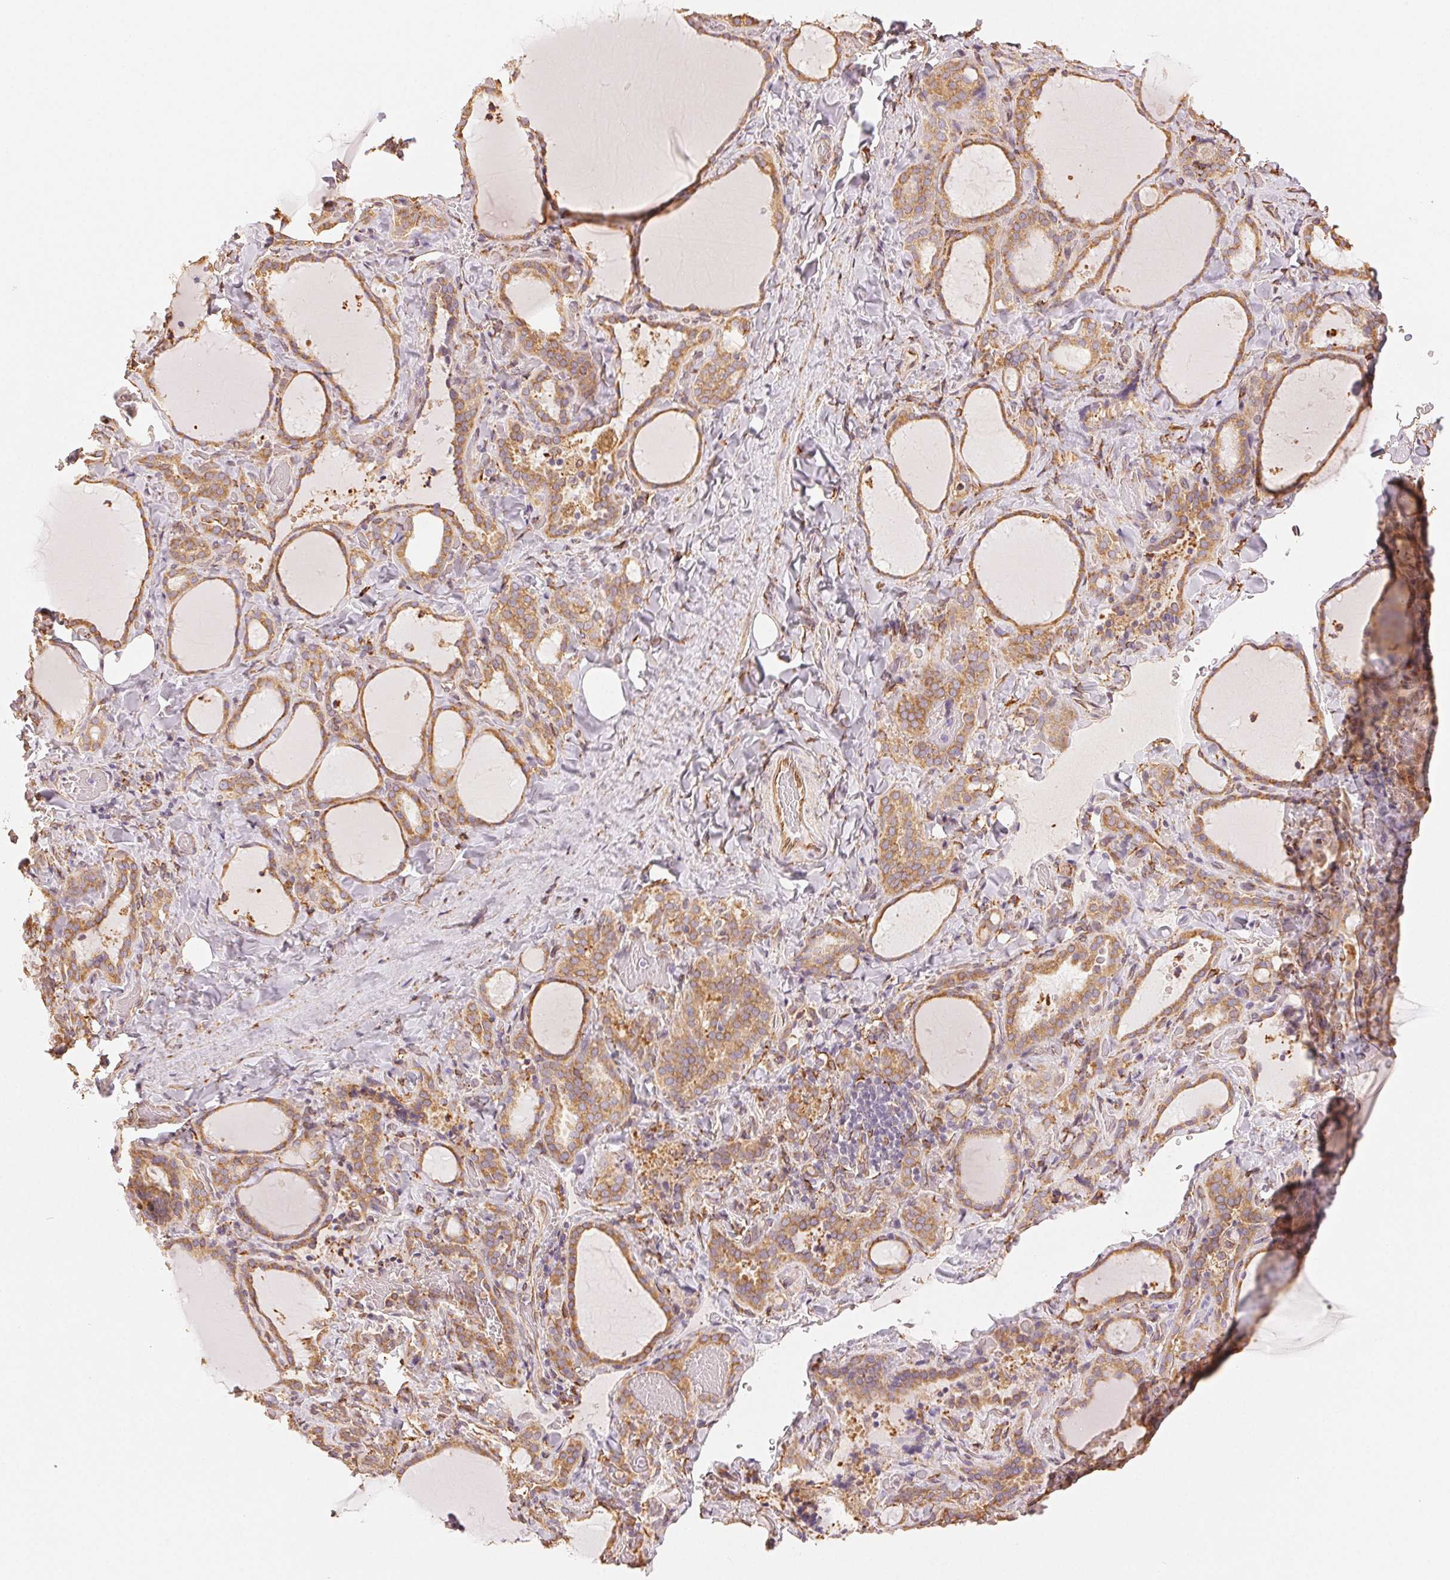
{"staining": {"intensity": "moderate", "quantity": ">75%", "location": "cytoplasmic/membranous"}, "tissue": "thyroid gland", "cell_type": "Glandular cells", "image_type": "normal", "snomed": [{"axis": "morphology", "description": "Normal tissue, NOS"}, {"axis": "topography", "description": "Thyroid gland"}], "caption": "Benign thyroid gland was stained to show a protein in brown. There is medium levels of moderate cytoplasmic/membranous expression in approximately >75% of glandular cells.", "gene": "RCN3", "patient": {"sex": "female", "age": 22}}